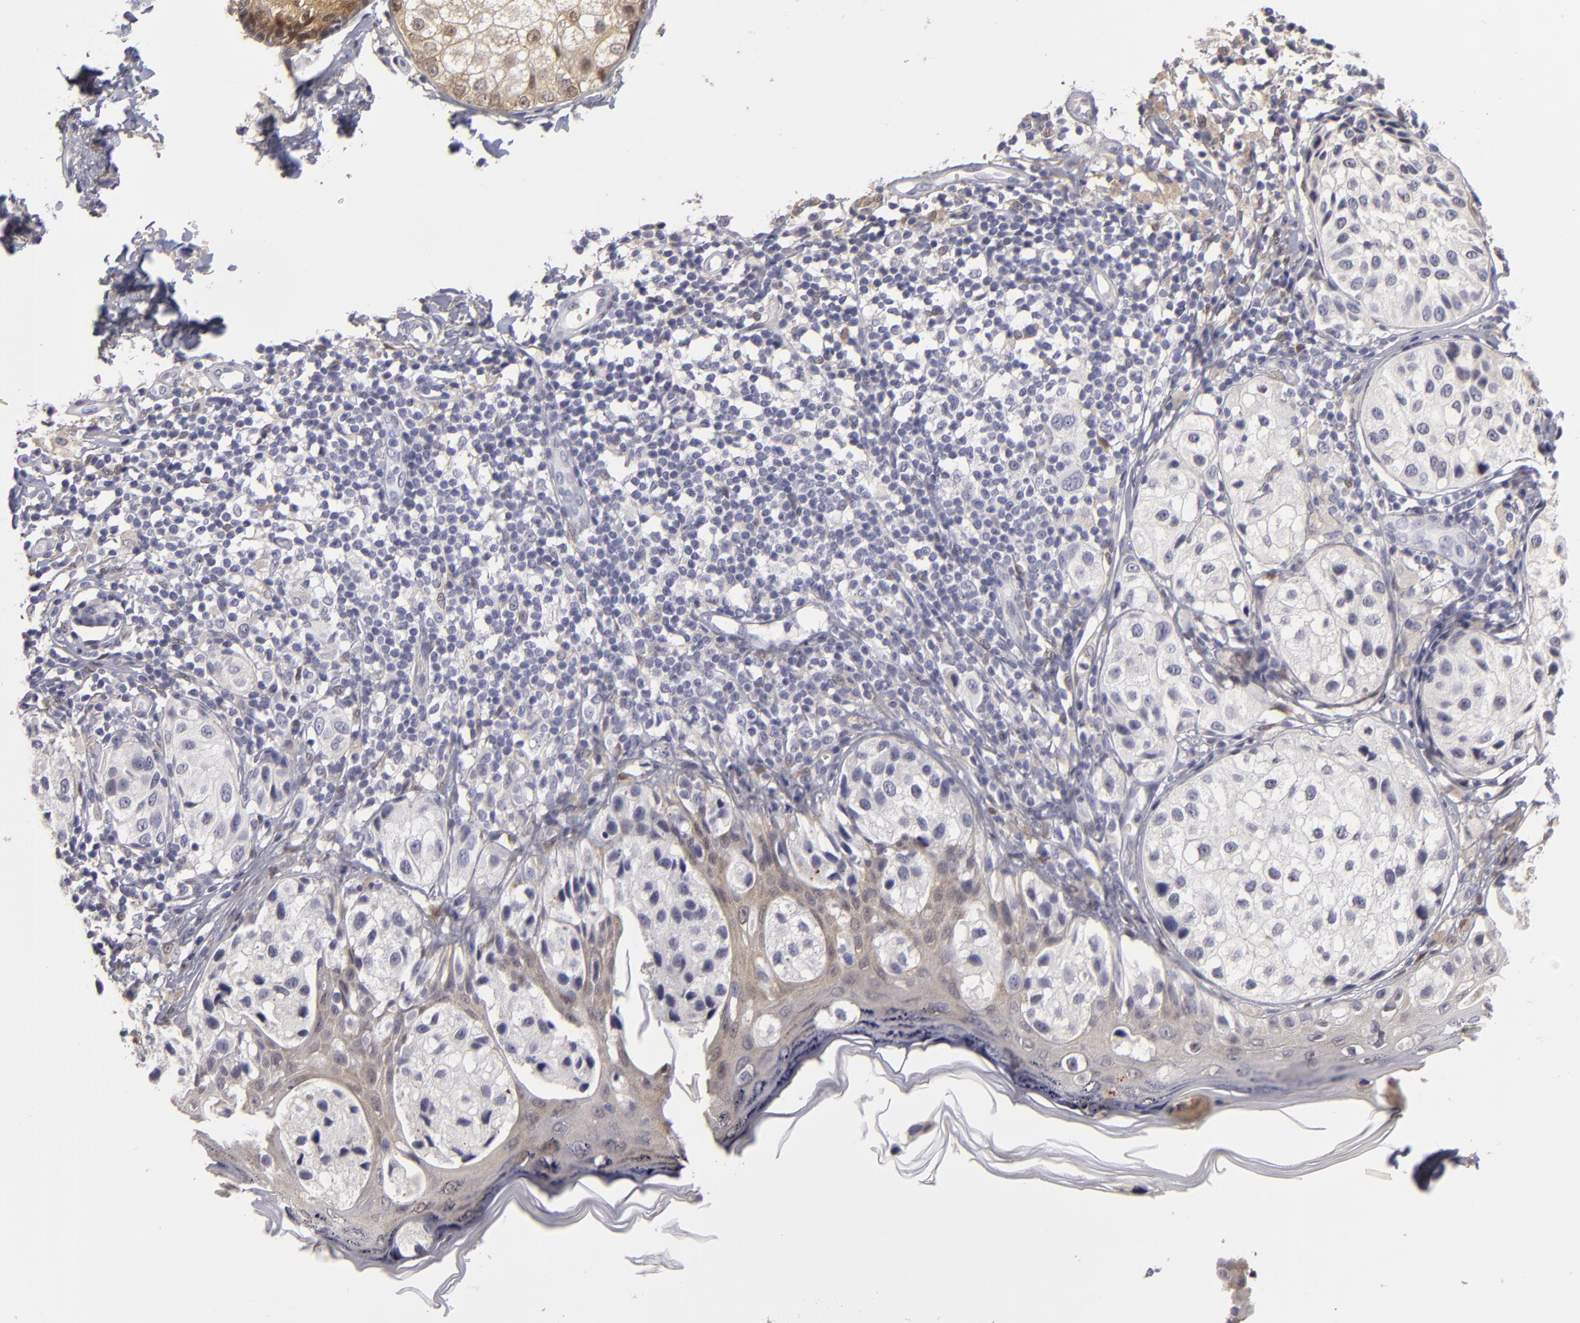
{"staining": {"intensity": "negative", "quantity": "none", "location": "none"}, "tissue": "melanoma", "cell_type": "Tumor cells", "image_type": "cancer", "snomed": [{"axis": "morphology", "description": "Malignant melanoma, NOS"}, {"axis": "topography", "description": "Skin"}], "caption": "High power microscopy image of an immunohistochemistry micrograph of melanoma, revealing no significant staining in tumor cells.", "gene": "EFS", "patient": {"sex": "male", "age": 23}}